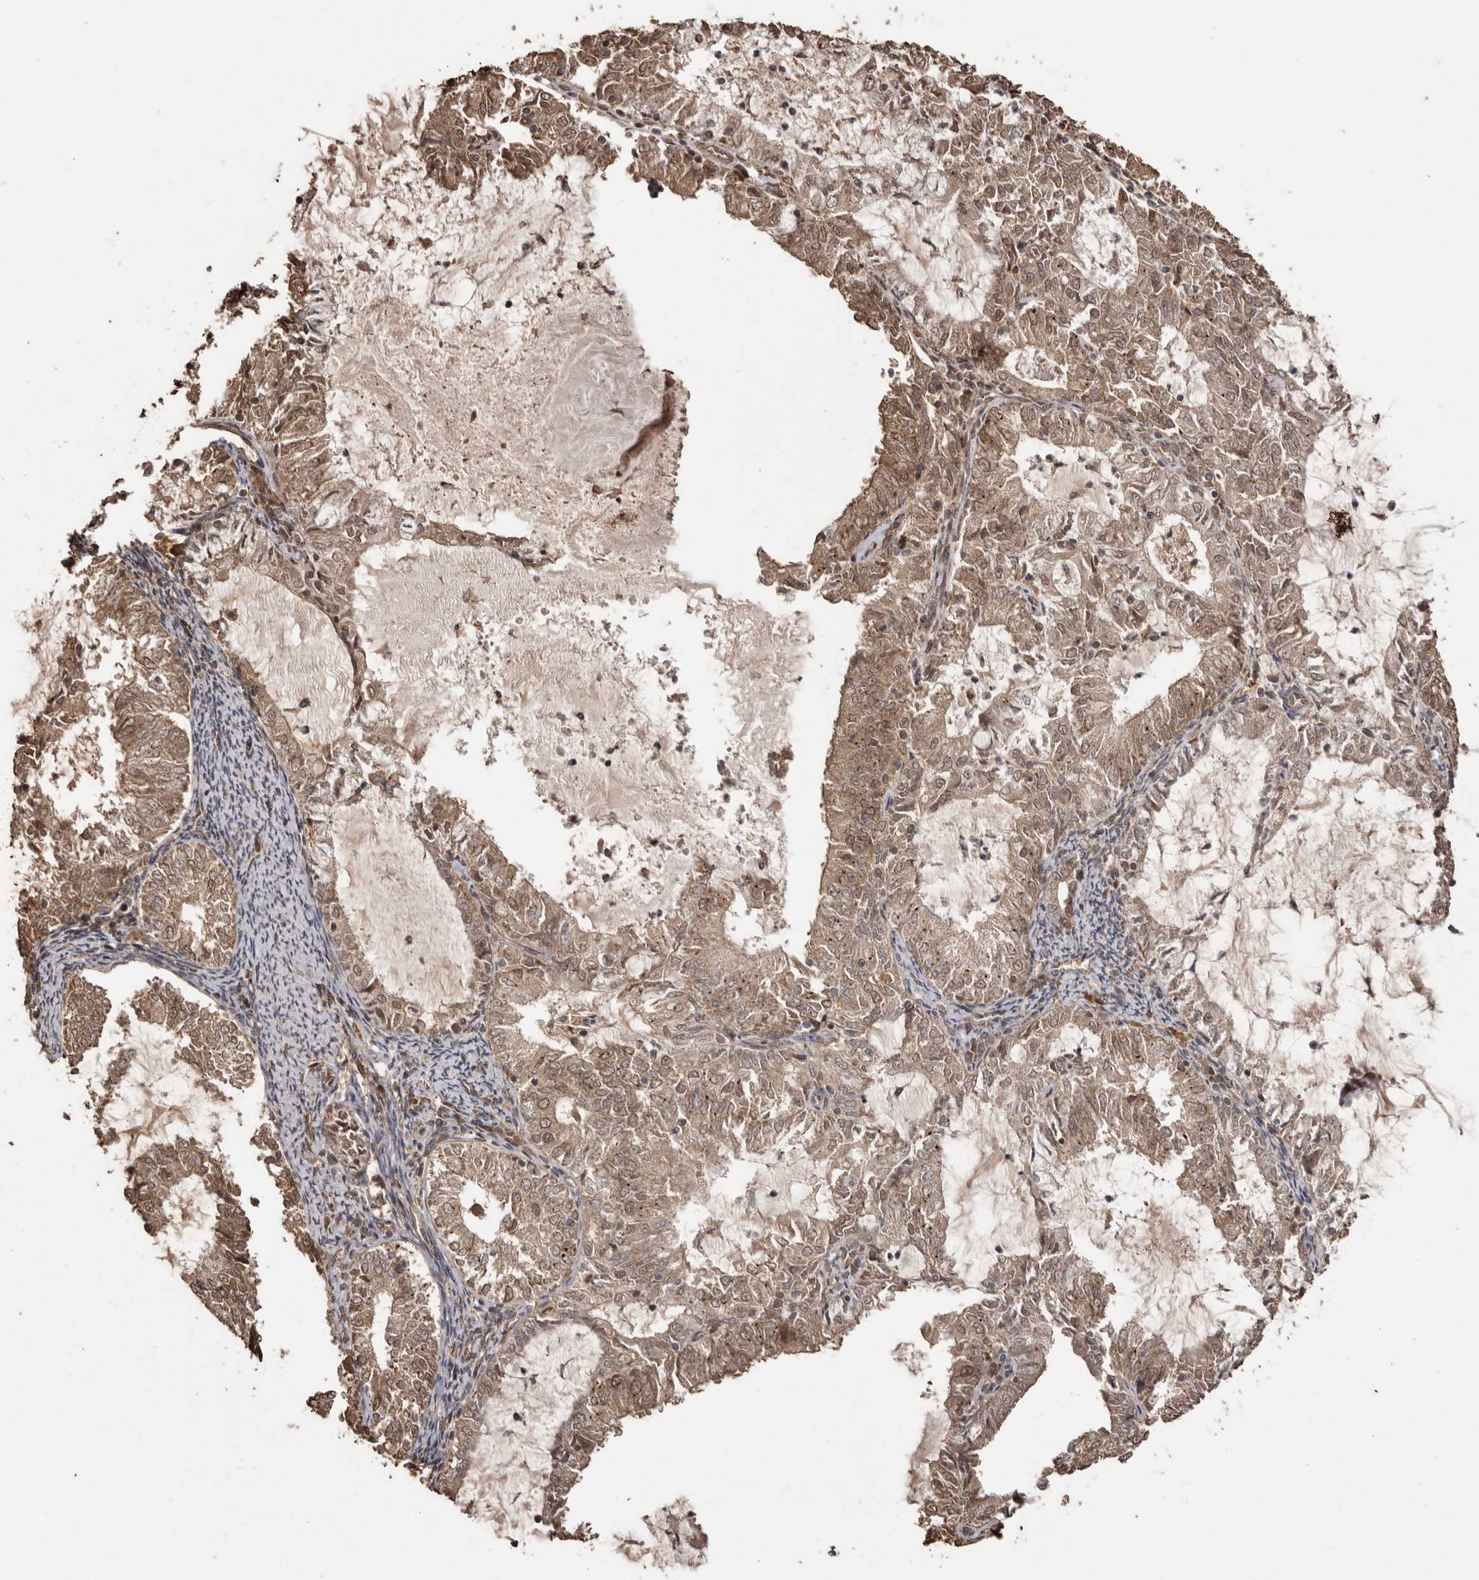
{"staining": {"intensity": "moderate", "quantity": ">75%", "location": "cytoplasmic/membranous,nuclear"}, "tissue": "endometrial cancer", "cell_type": "Tumor cells", "image_type": "cancer", "snomed": [{"axis": "morphology", "description": "Adenocarcinoma, NOS"}, {"axis": "topography", "description": "Endometrium"}], "caption": "Human endometrial cancer stained with a brown dye reveals moderate cytoplasmic/membranous and nuclear positive expression in about >75% of tumor cells.", "gene": "NUP43", "patient": {"sex": "female", "age": 57}}